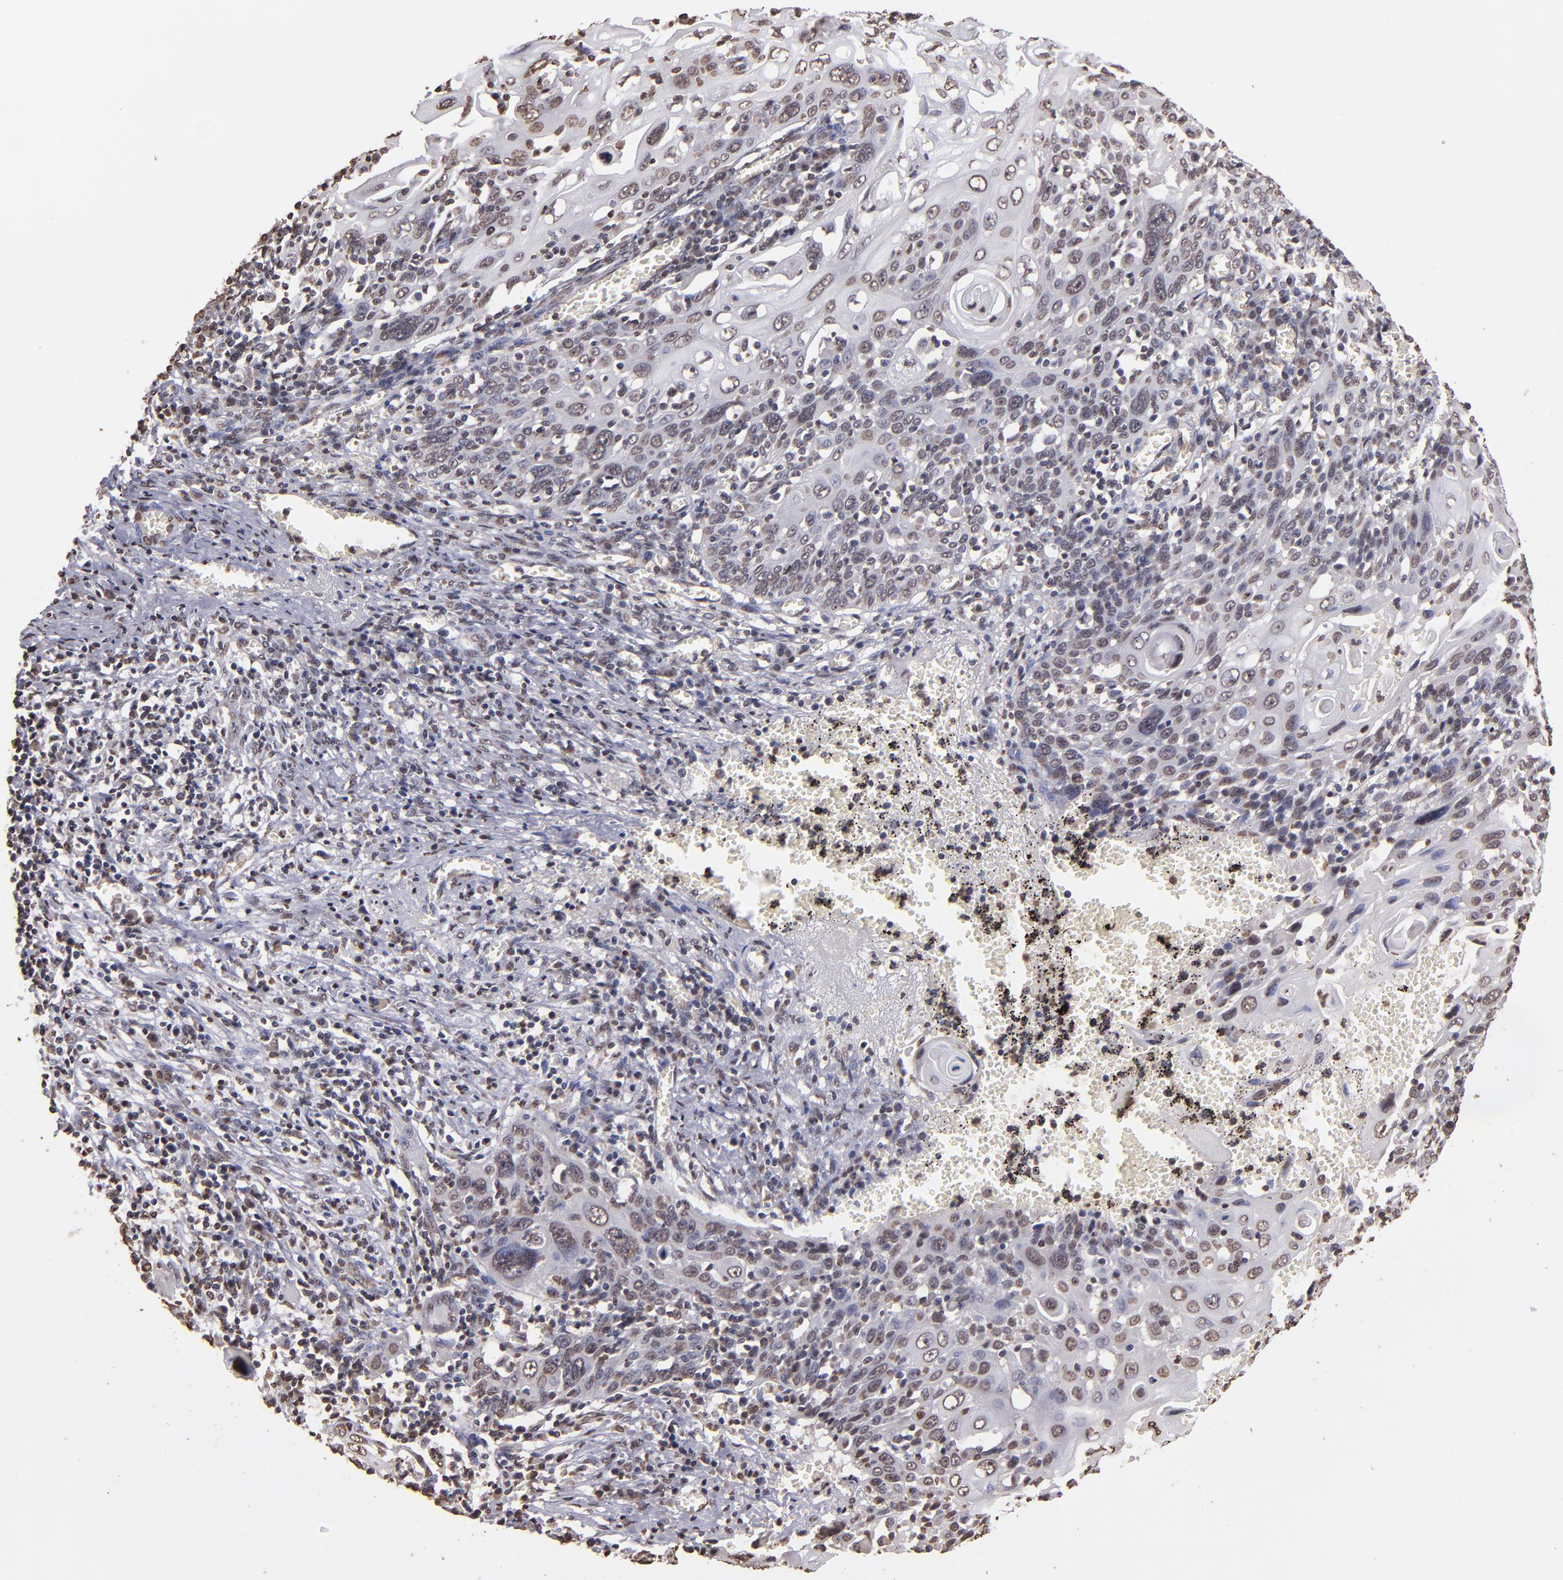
{"staining": {"intensity": "weak", "quantity": "<25%", "location": "nuclear"}, "tissue": "cervical cancer", "cell_type": "Tumor cells", "image_type": "cancer", "snomed": [{"axis": "morphology", "description": "Squamous cell carcinoma, NOS"}, {"axis": "topography", "description": "Cervix"}], "caption": "DAB immunohistochemical staining of human cervical cancer (squamous cell carcinoma) reveals no significant expression in tumor cells.", "gene": "LBX1", "patient": {"sex": "female", "age": 54}}